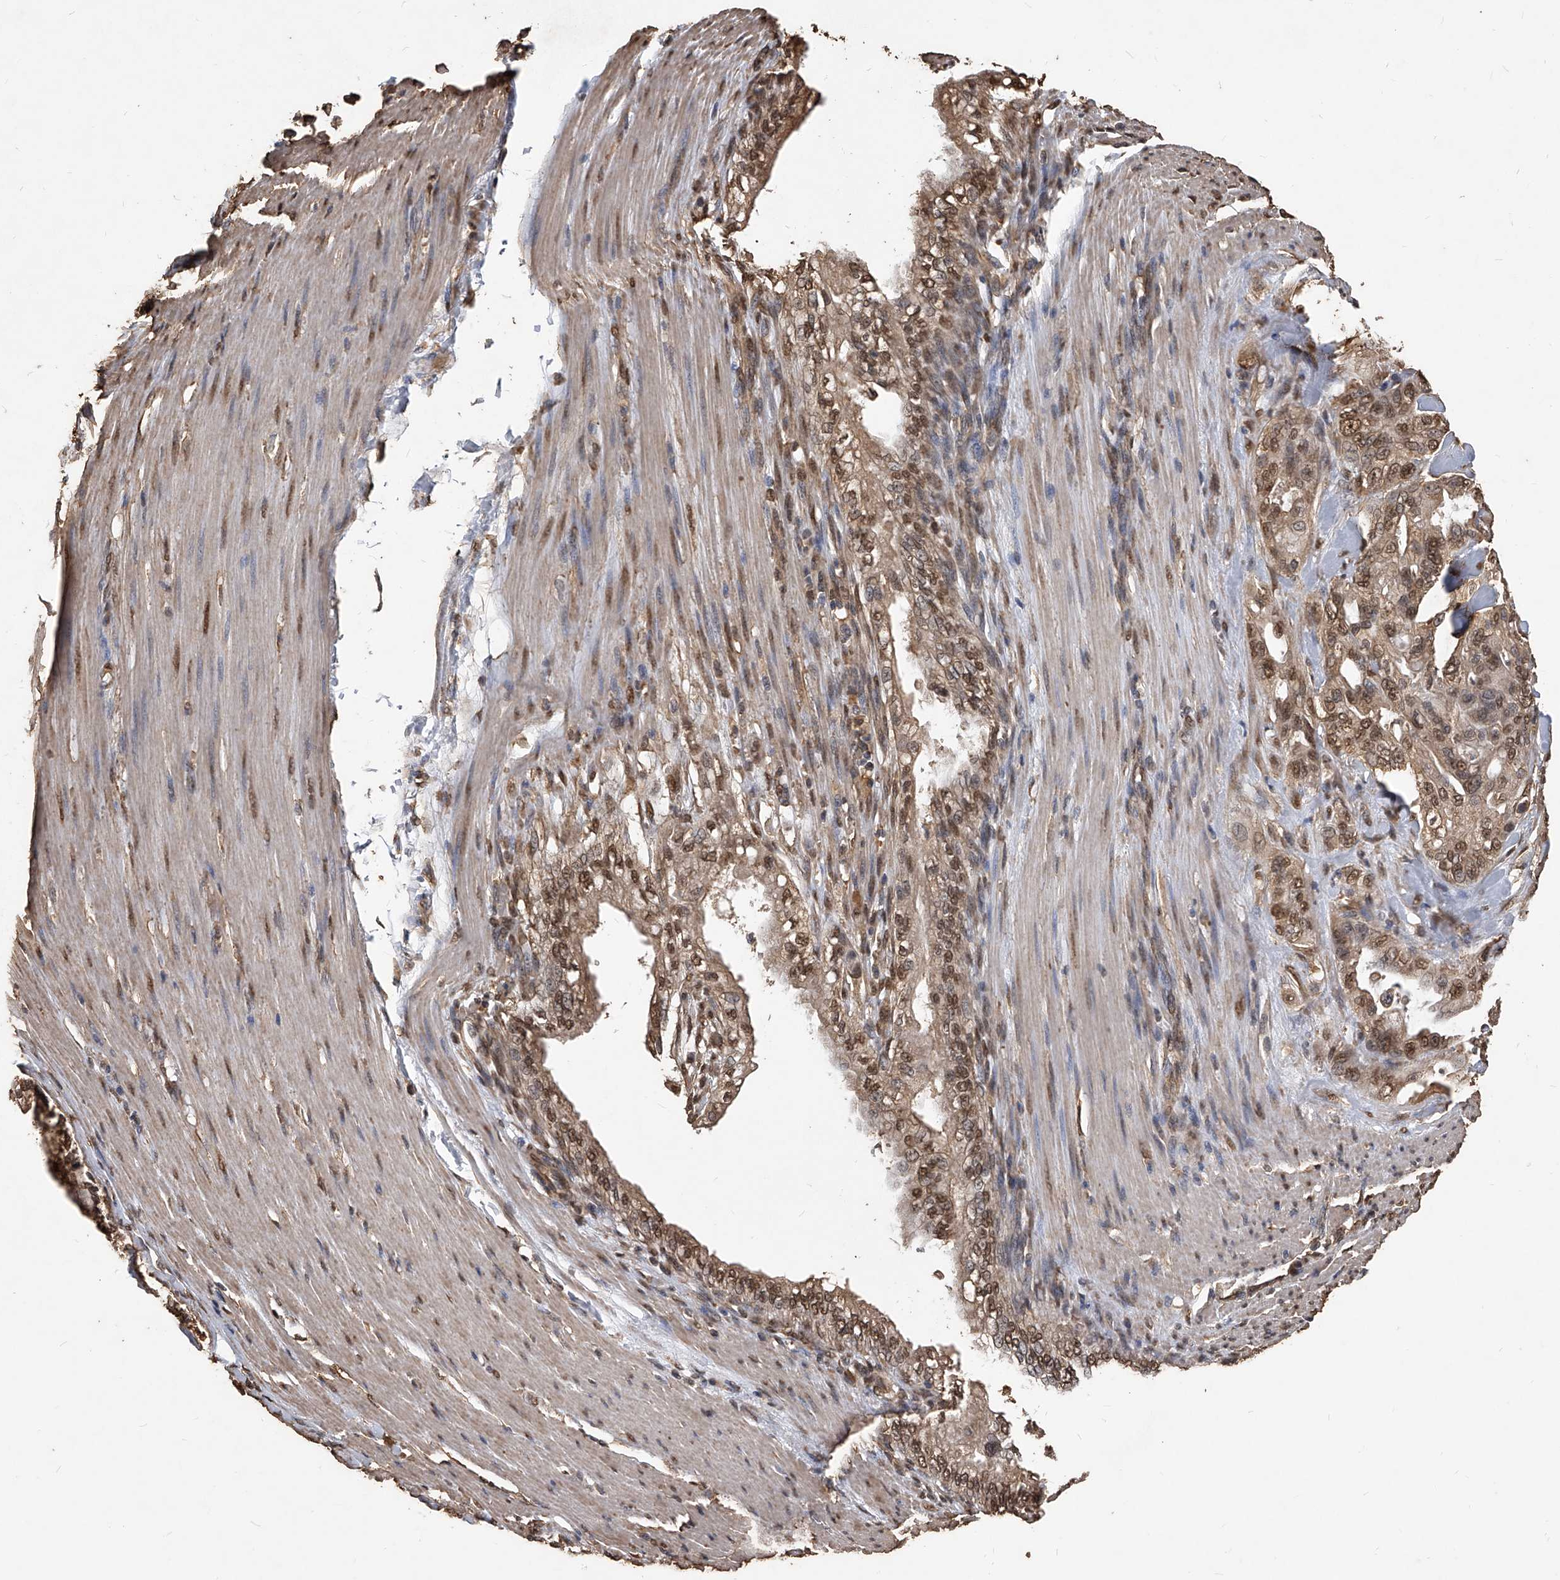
{"staining": {"intensity": "moderate", "quantity": ">75%", "location": "cytoplasmic/membranous,nuclear"}, "tissue": "pancreatic cancer", "cell_type": "Tumor cells", "image_type": "cancer", "snomed": [{"axis": "morphology", "description": "Normal tissue, NOS"}, {"axis": "topography", "description": "Pancreas"}], "caption": "Protein staining of pancreatic cancer tissue shows moderate cytoplasmic/membranous and nuclear positivity in about >75% of tumor cells.", "gene": "FBXL4", "patient": {"sex": "male", "age": 42}}